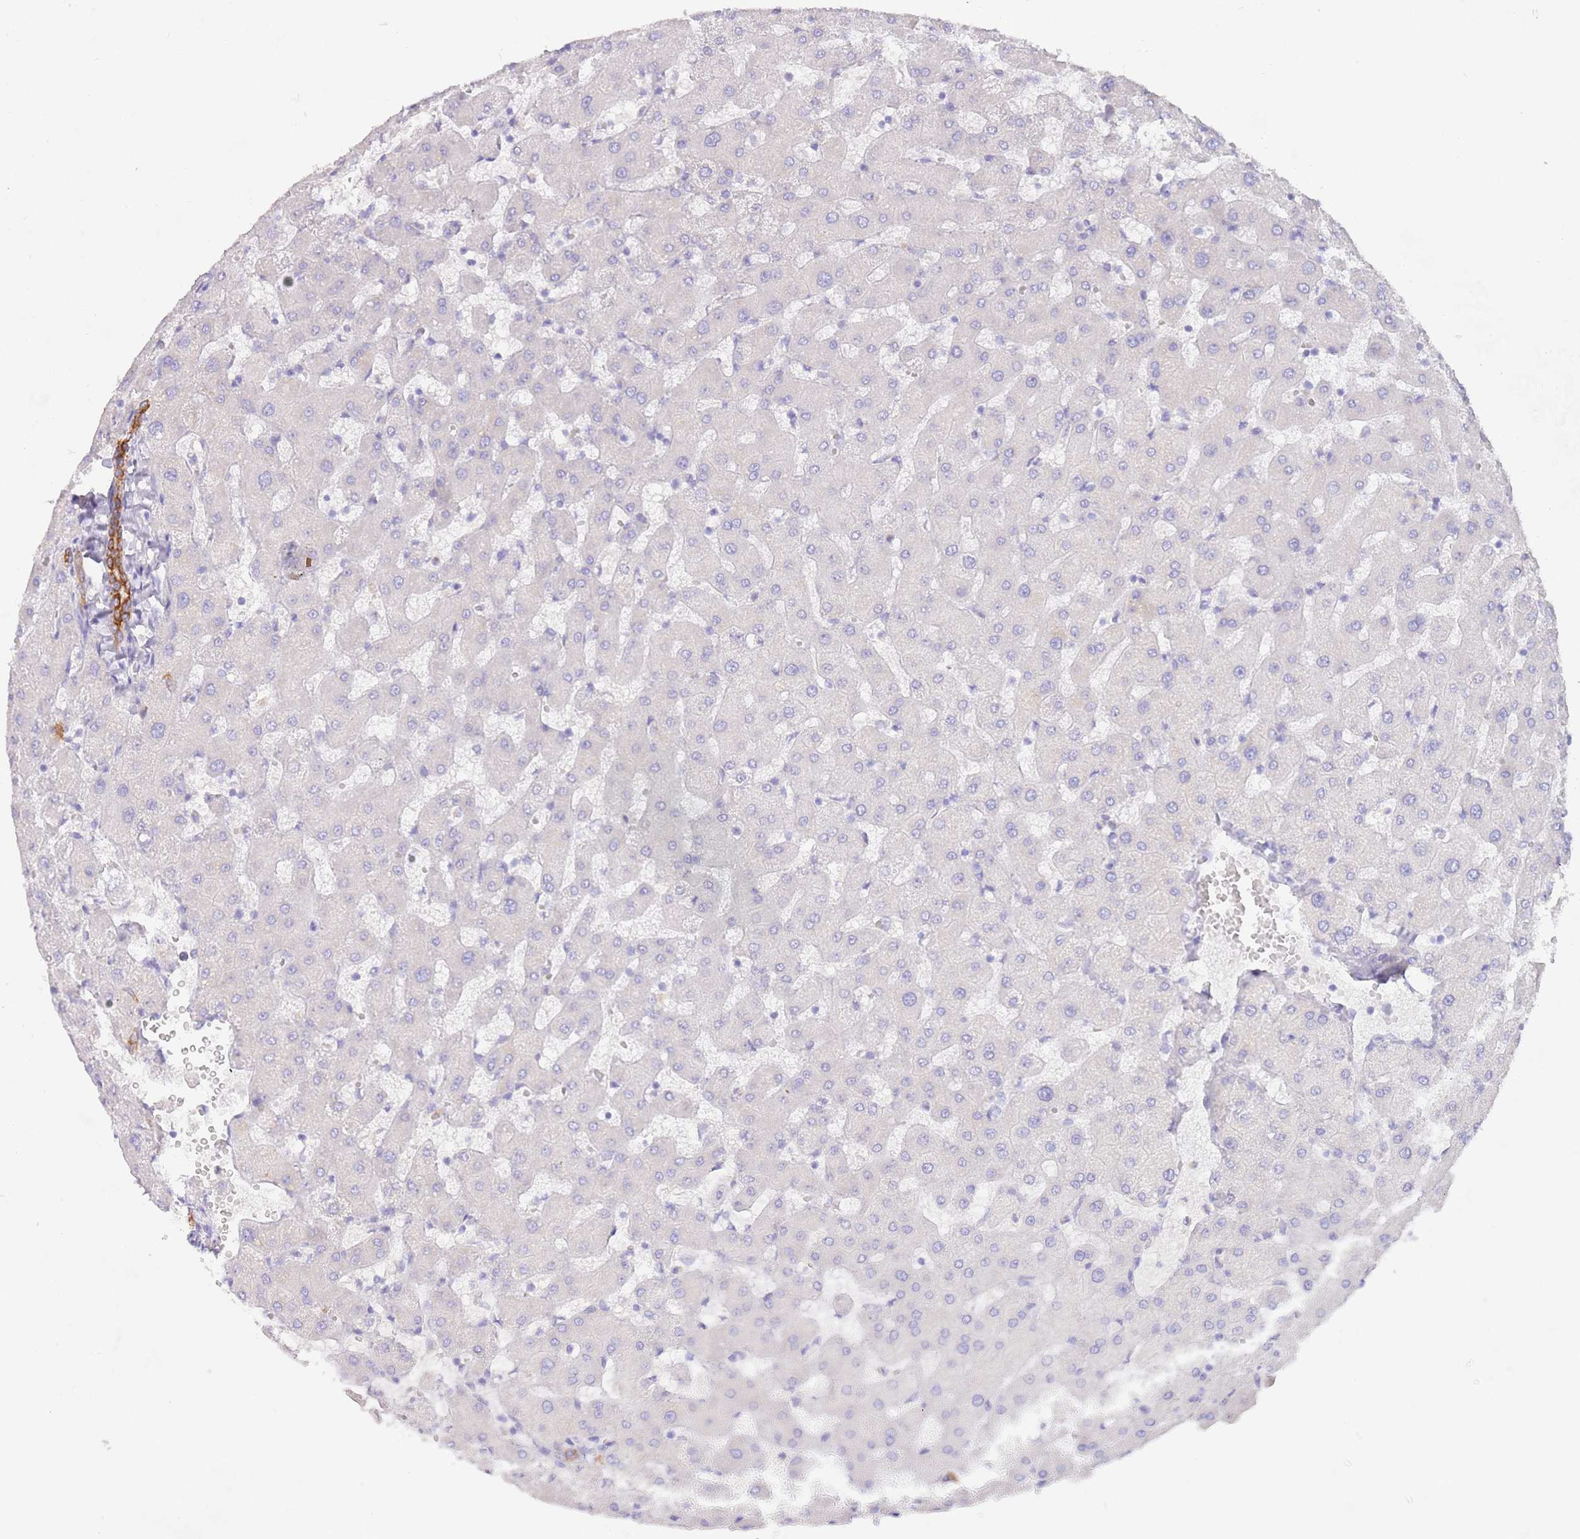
{"staining": {"intensity": "strong", "quantity": ">75%", "location": "cytoplasmic/membranous"}, "tissue": "liver", "cell_type": "Cholangiocytes", "image_type": "normal", "snomed": [{"axis": "morphology", "description": "Normal tissue, NOS"}, {"axis": "topography", "description": "Liver"}], "caption": "Protein staining of normal liver demonstrates strong cytoplasmic/membranous positivity in about >75% of cholangiocytes. The staining is performed using DAB (3,3'-diaminobenzidine) brown chromogen to label protein expression. The nuclei are counter-stained blue using hematoxylin.", "gene": "CCDC149", "patient": {"sex": "female", "age": 63}}